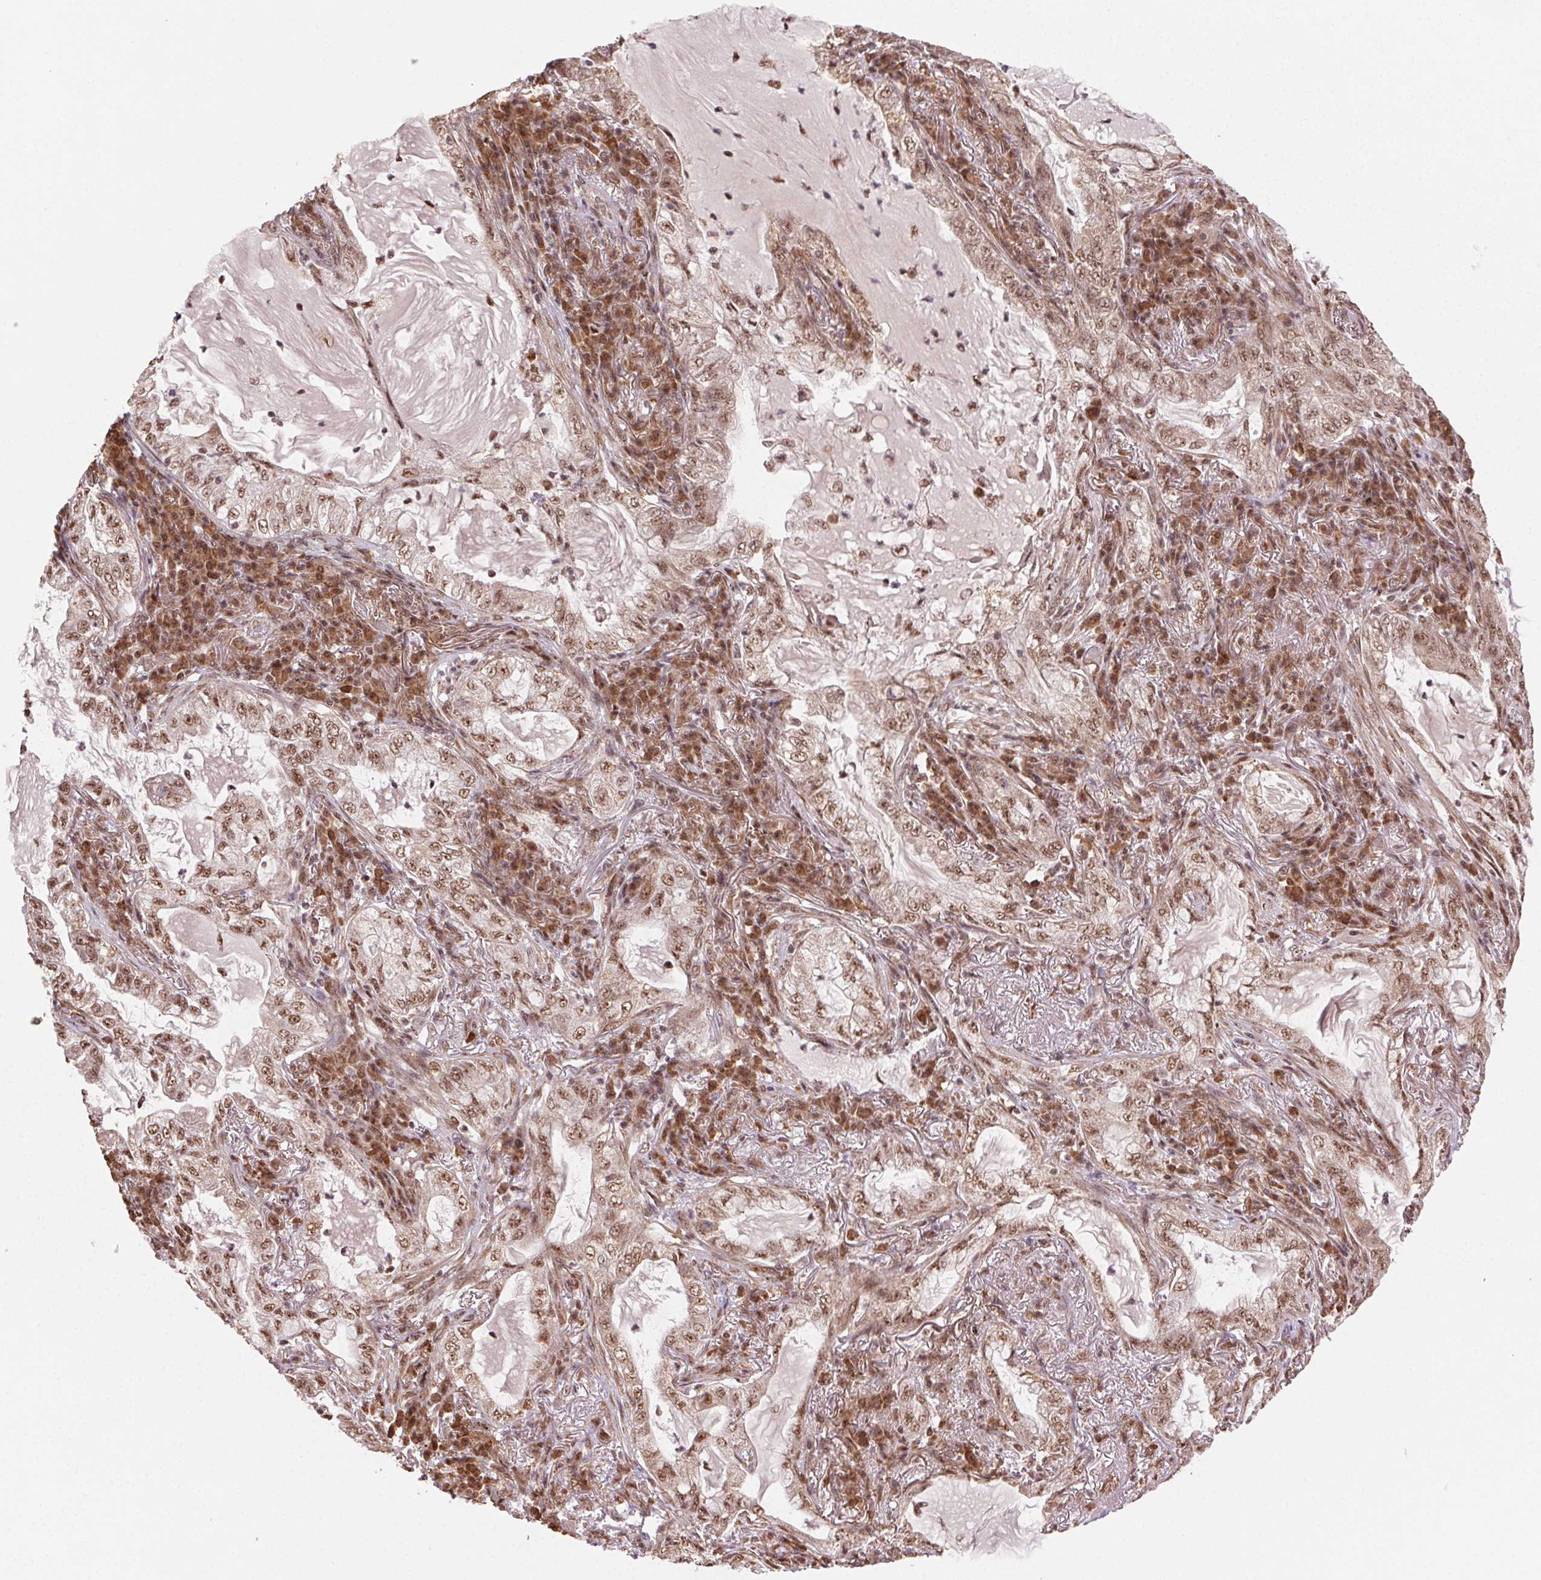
{"staining": {"intensity": "moderate", "quantity": ">75%", "location": "nuclear"}, "tissue": "lung cancer", "cell_type": "Tumor cells", "image_type": "cancer", "snomed": [{"axis": "morphology", "description": "Adenocarcinoma, NOS"}, {"axis": "topography", "description": "Lung"}], "caption": "Immunohistochemical staining of human lung cancer displays moderate nuclear protein expression in about >75% of tumor cells.", "gene": "TREML4", "patient": {"sex": "female", "age": 73}}